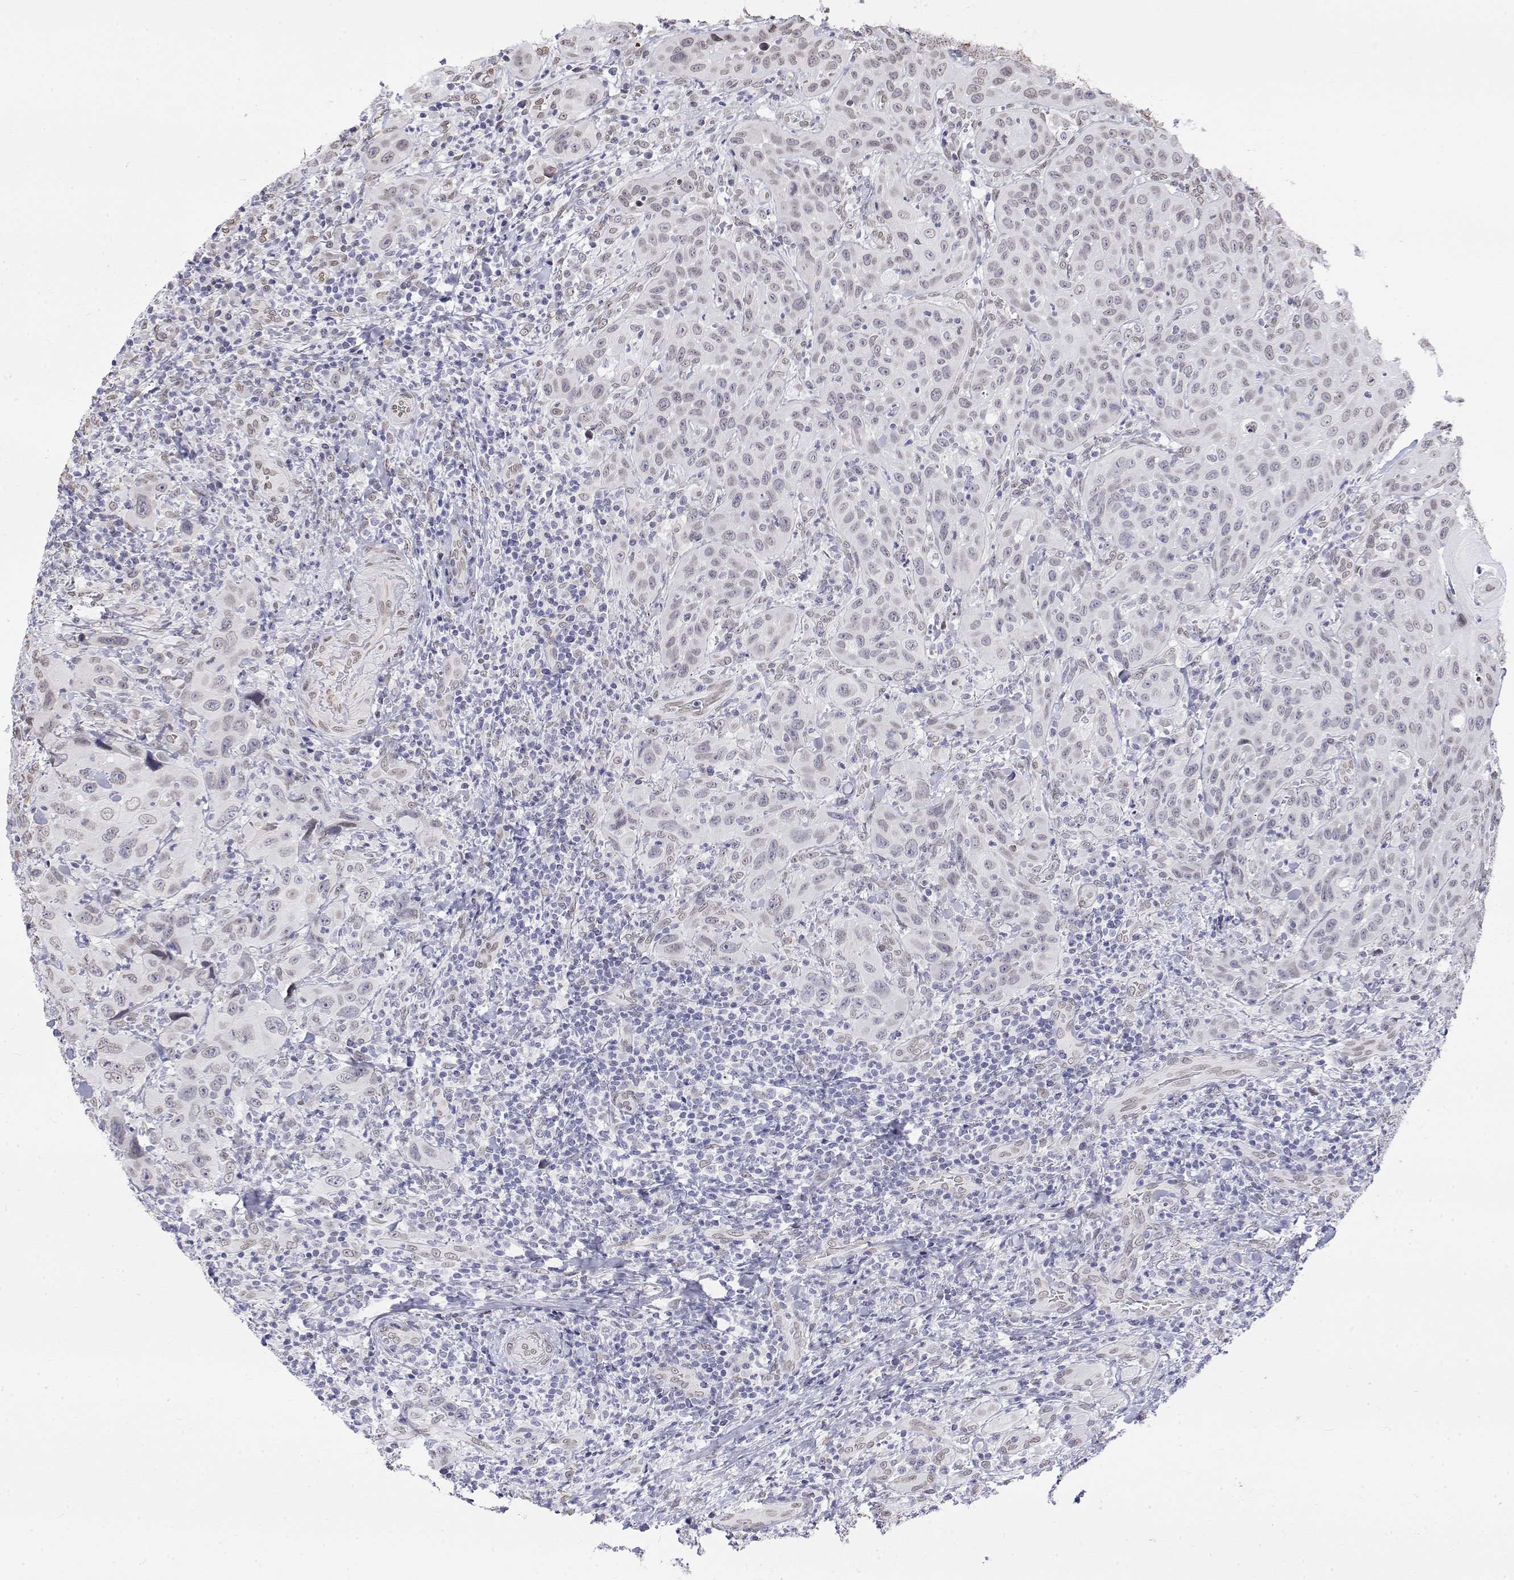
{"staining": {"intensity": "weak", "quantity": "25%-75%", "location": "nuclear"}, "tissue": "head and neck cancer", "cell_type": "Tumor cells", "image_type": "cancer", "snomed": [{"axis": "morphology", "description": "Normal tissue, NOS"}, {"axis": "morphology", "description": "Squamous cell carcinoma, NOS"}, {"axis": "topography", "description": "Oral tissue"}, {"axis": "topography", "description": "Tounge, NOS"}, {"axis": "topography", "description": "Head-Neck"}], "caption": "Immunohistochemistry of head and neck cancer (squamous cell carcinoma) shows low levels of weak nuclear staining in about 25%-75% of tumor cells. (DAB (3,3'-diaminobenzidine) IHC with brightfield microscopy, high magnification).", "gene": "ZNF532", "patient": {"sex": "male", "age": 62}}